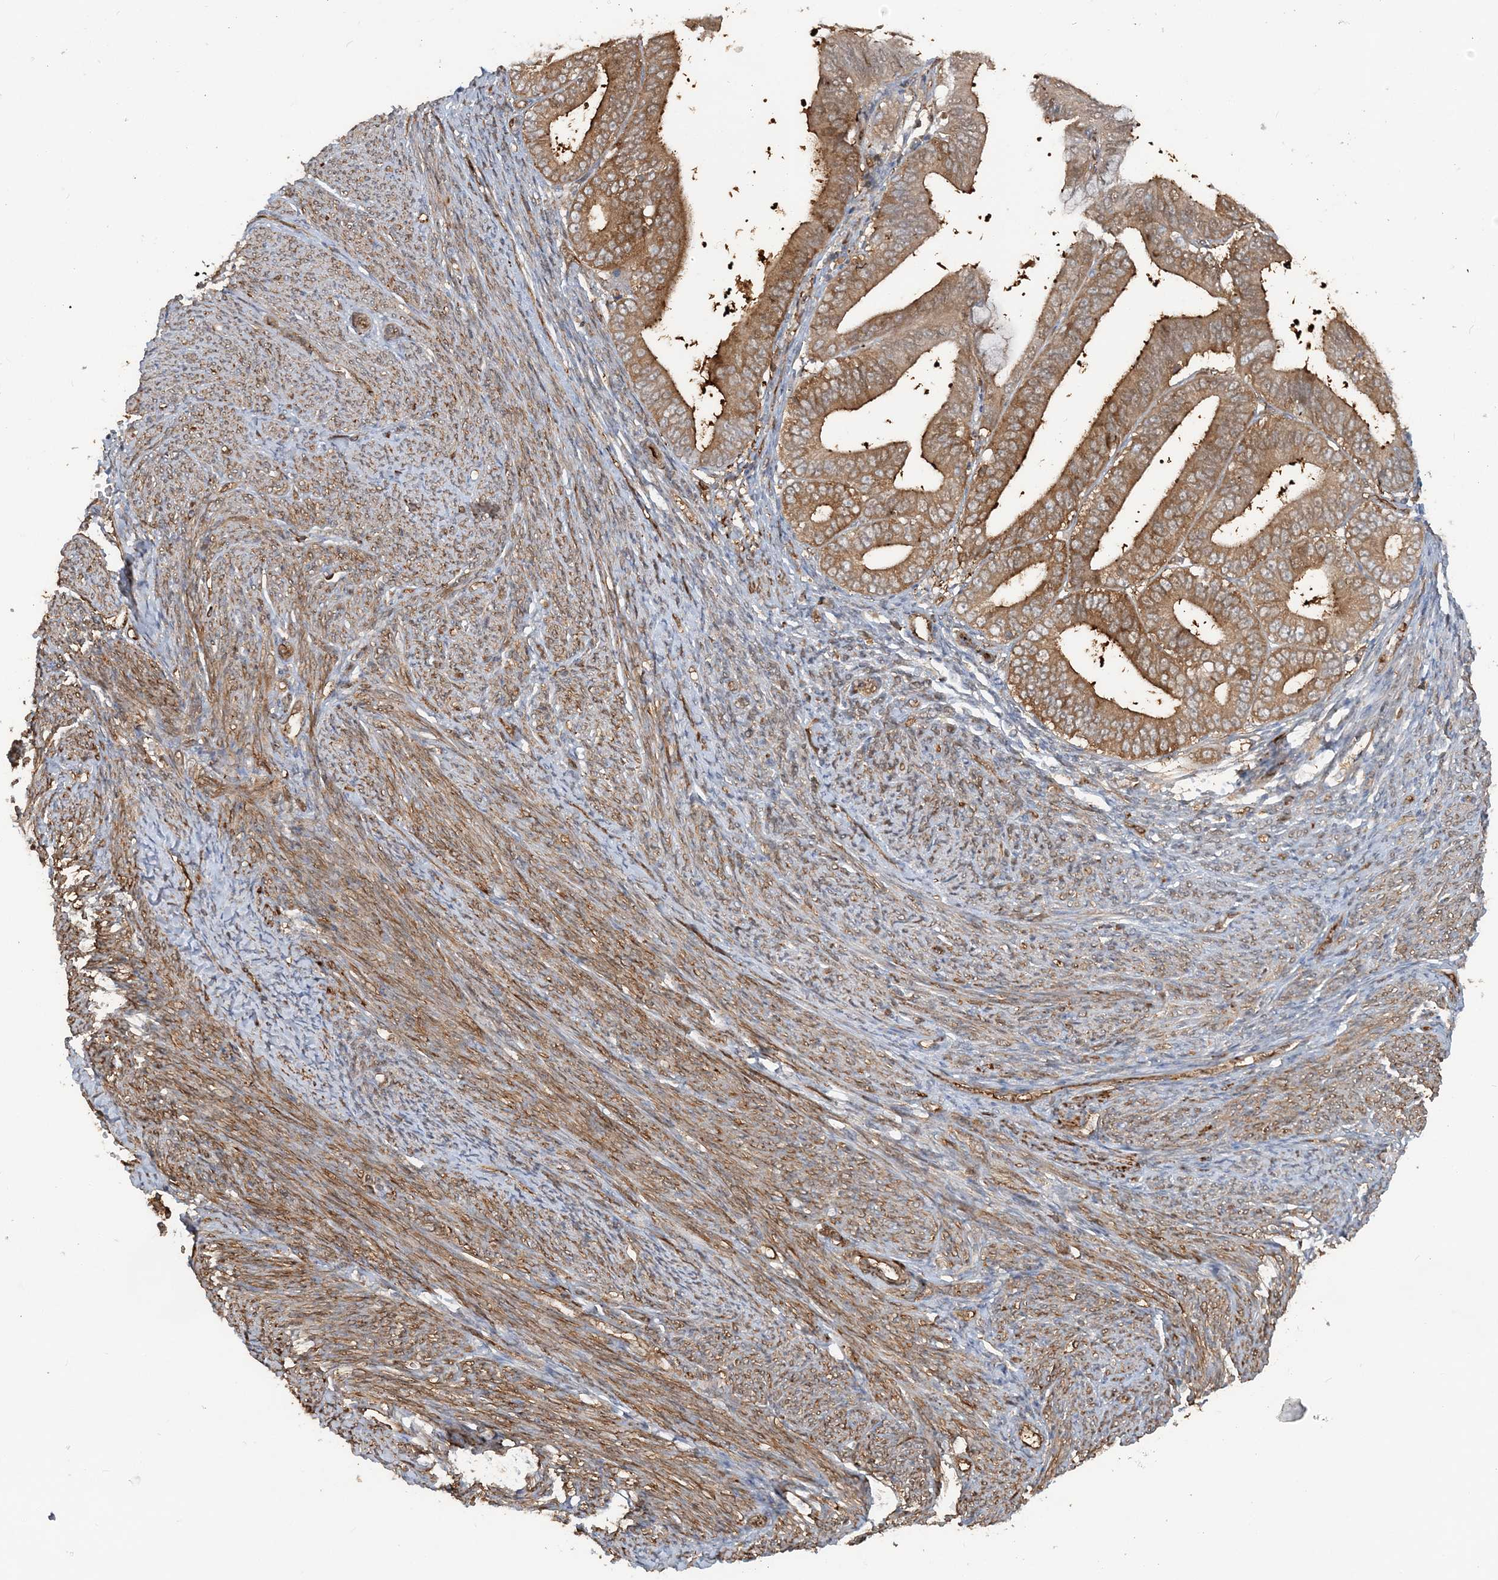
{"staining": {"intensity": "moderate", "quantity": ">75%", "location": "cytoplasmic/membranous"}, "tissue": "endometrial cancer", "cell_type": "Tumor cells", "image_type": "cancer", "snomed": [{"axis": "morphology", "description": "Adenocarcinoma, NOS"}, {"axis": "topography", "description": "Endometrium"}], "caption": "Endometrial cancer tissue demonstrates moderate cytoplasmic/membranous expression in approximately >75% of tumor cells, visualized by immunohistochemistry.", "gene": "DSTN", "patient": {"sex": "female", "age": 63}}